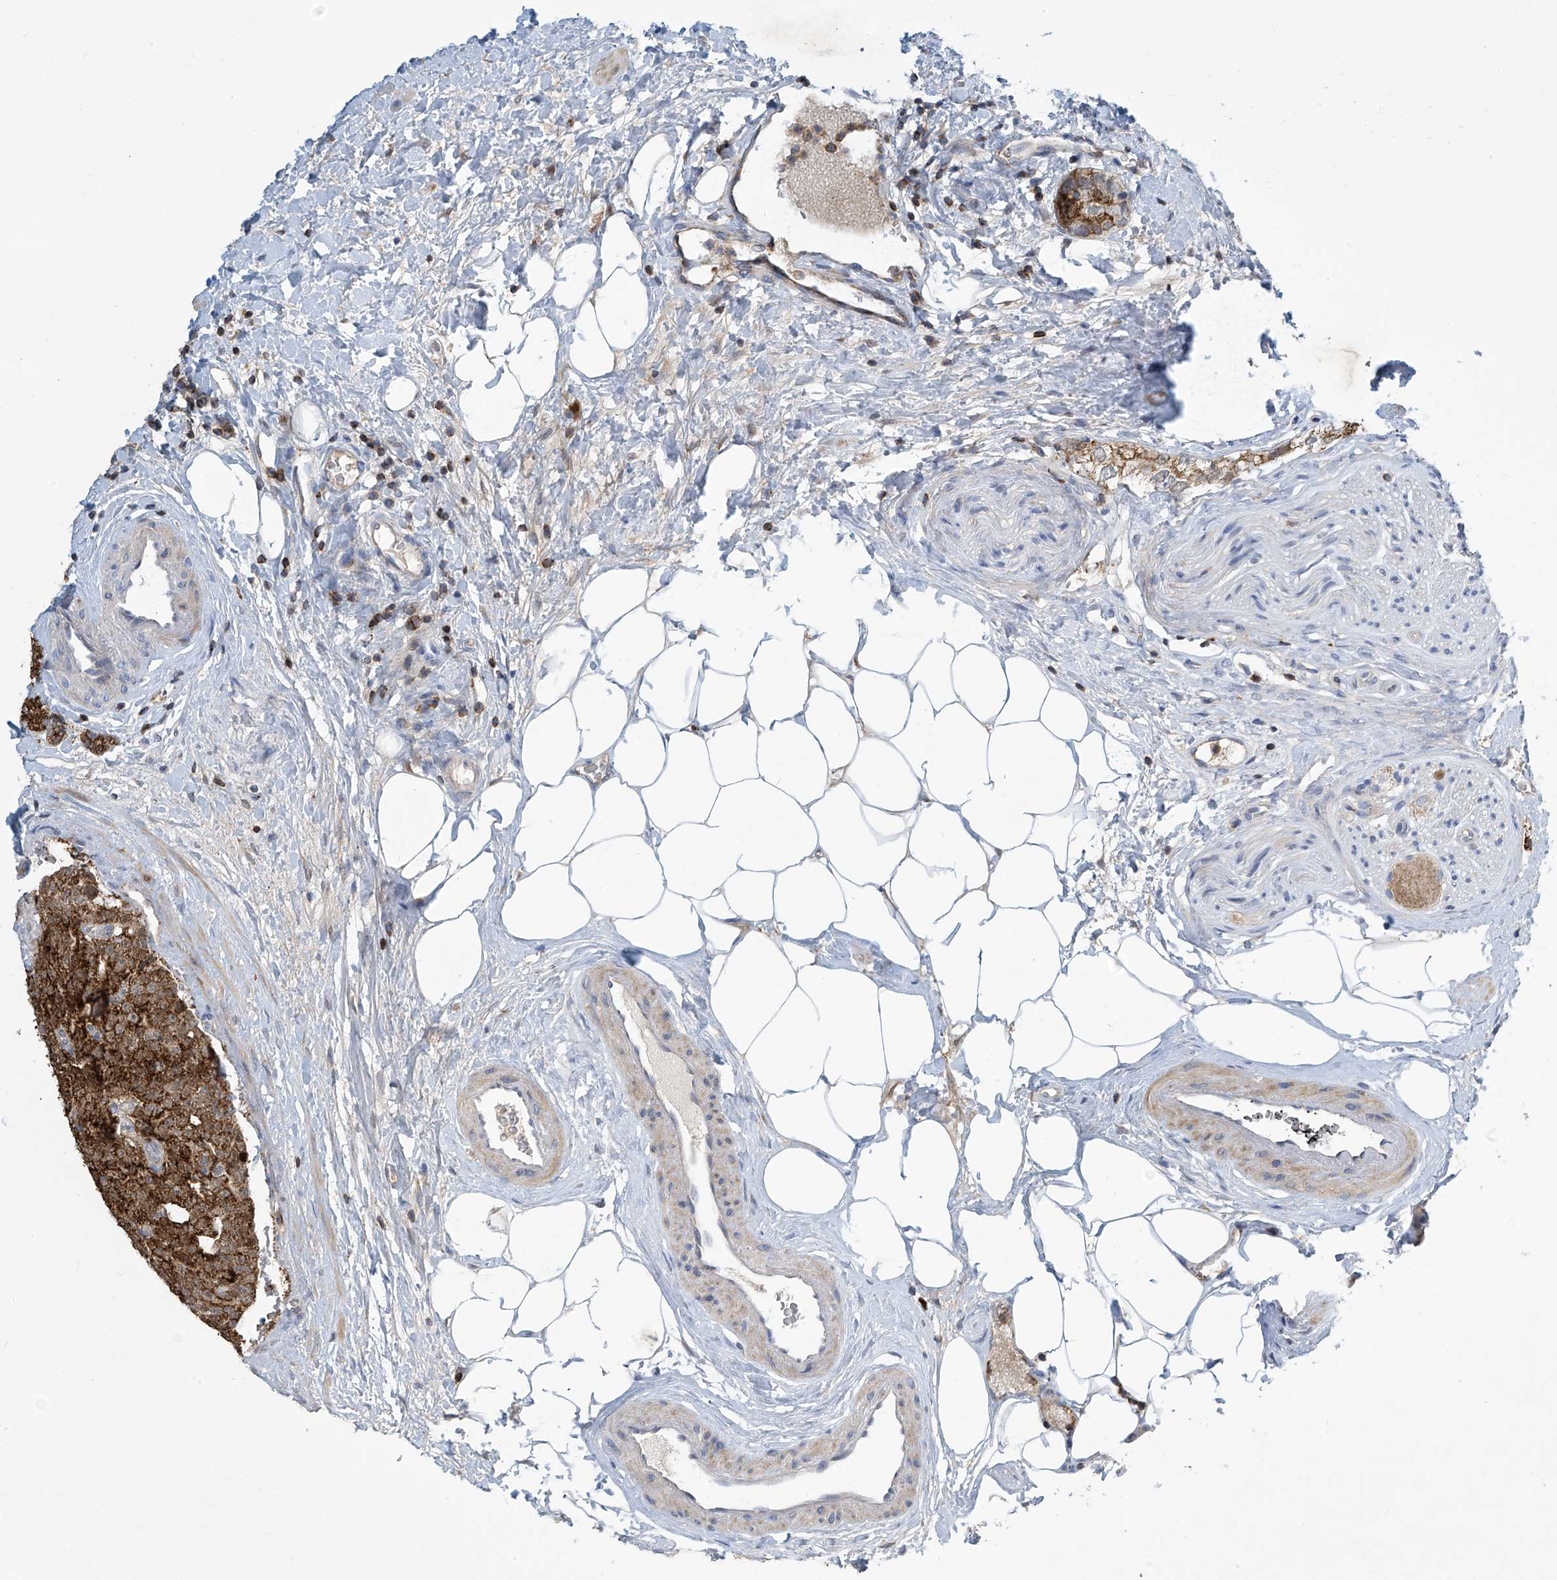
{"staining": {"intensity": "strong", "quantity": ">75%", "location": "cytoplasmic/membranous"}, "tissue": "prostate cancer", "cell_type": "Tumor cells", "image_type": "cancer", "snomed": [{"axis": "morphology", "description": "Adenocarcinoma, High grade"}, {"axis": "topography", "description": "Prostate"}], "caption": "Strong cytoplasmic/membranous protein staining is identified in approximately >75% of tumor cells in prostate adenocarcinoma (high-grade).", "gene": "IBA57", "patient": {"sex": "male", "age": 56}}